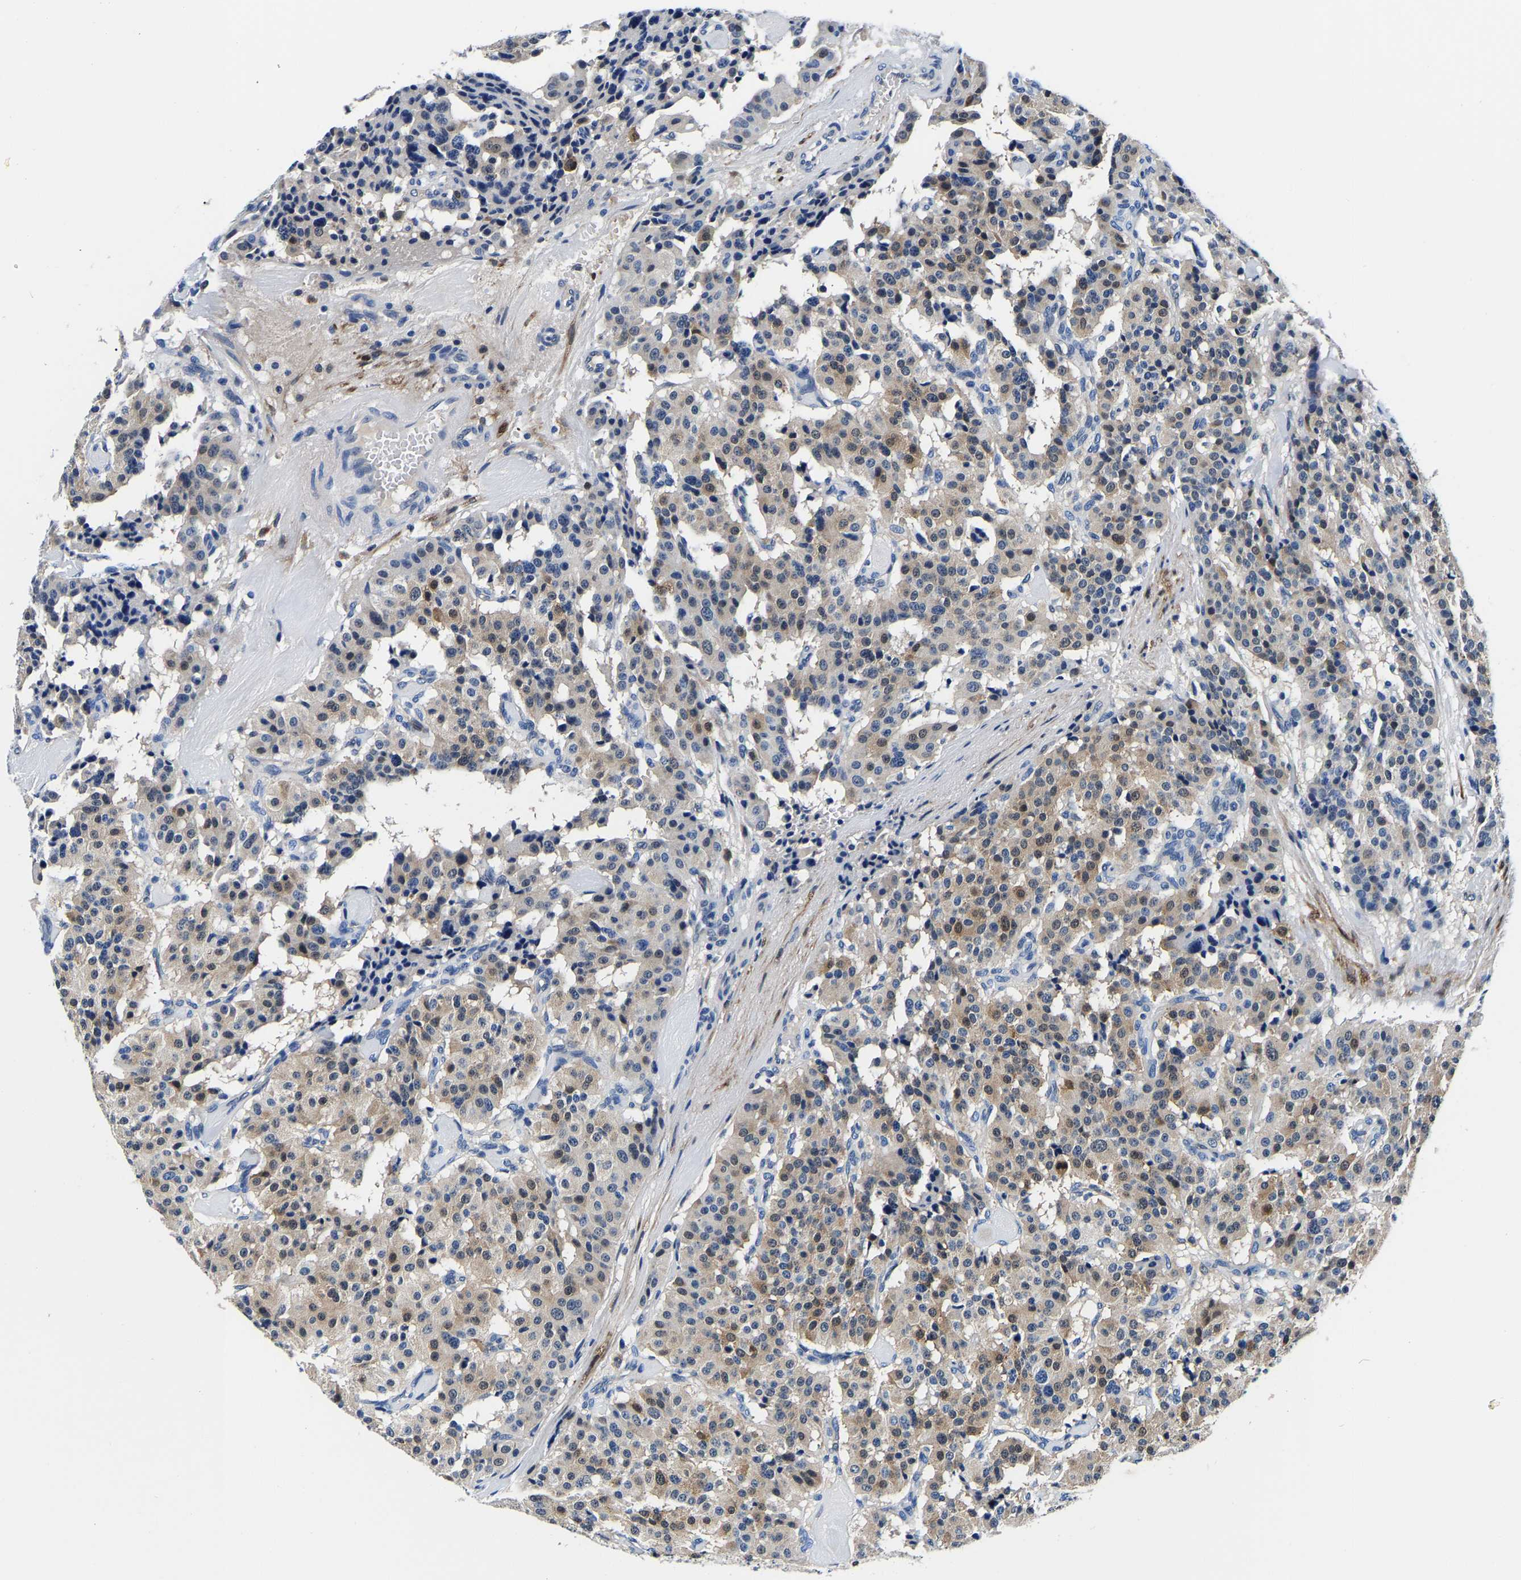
{"staining": {"intensity": "weak", "quantity": ">75%", "location": "cytoplasmic/membranous"}, "tissue": "carcinoid", "cell_type": "Tumor cells", "image_type": "cancer", "snomed": [{"axis": "morphology", "description": "Carcinoid, malignant, NOS"}, {"axis": "topography", "description": "Lung"}], "caption": "Protein staining by immunohistochemistry (IHC) displays weak cytoplasmic/membranous positivity in approximately >75% of tumor cells in carcinoid.", "gene": "S100A13", "patient": {"sex": "male", "age": 30}}